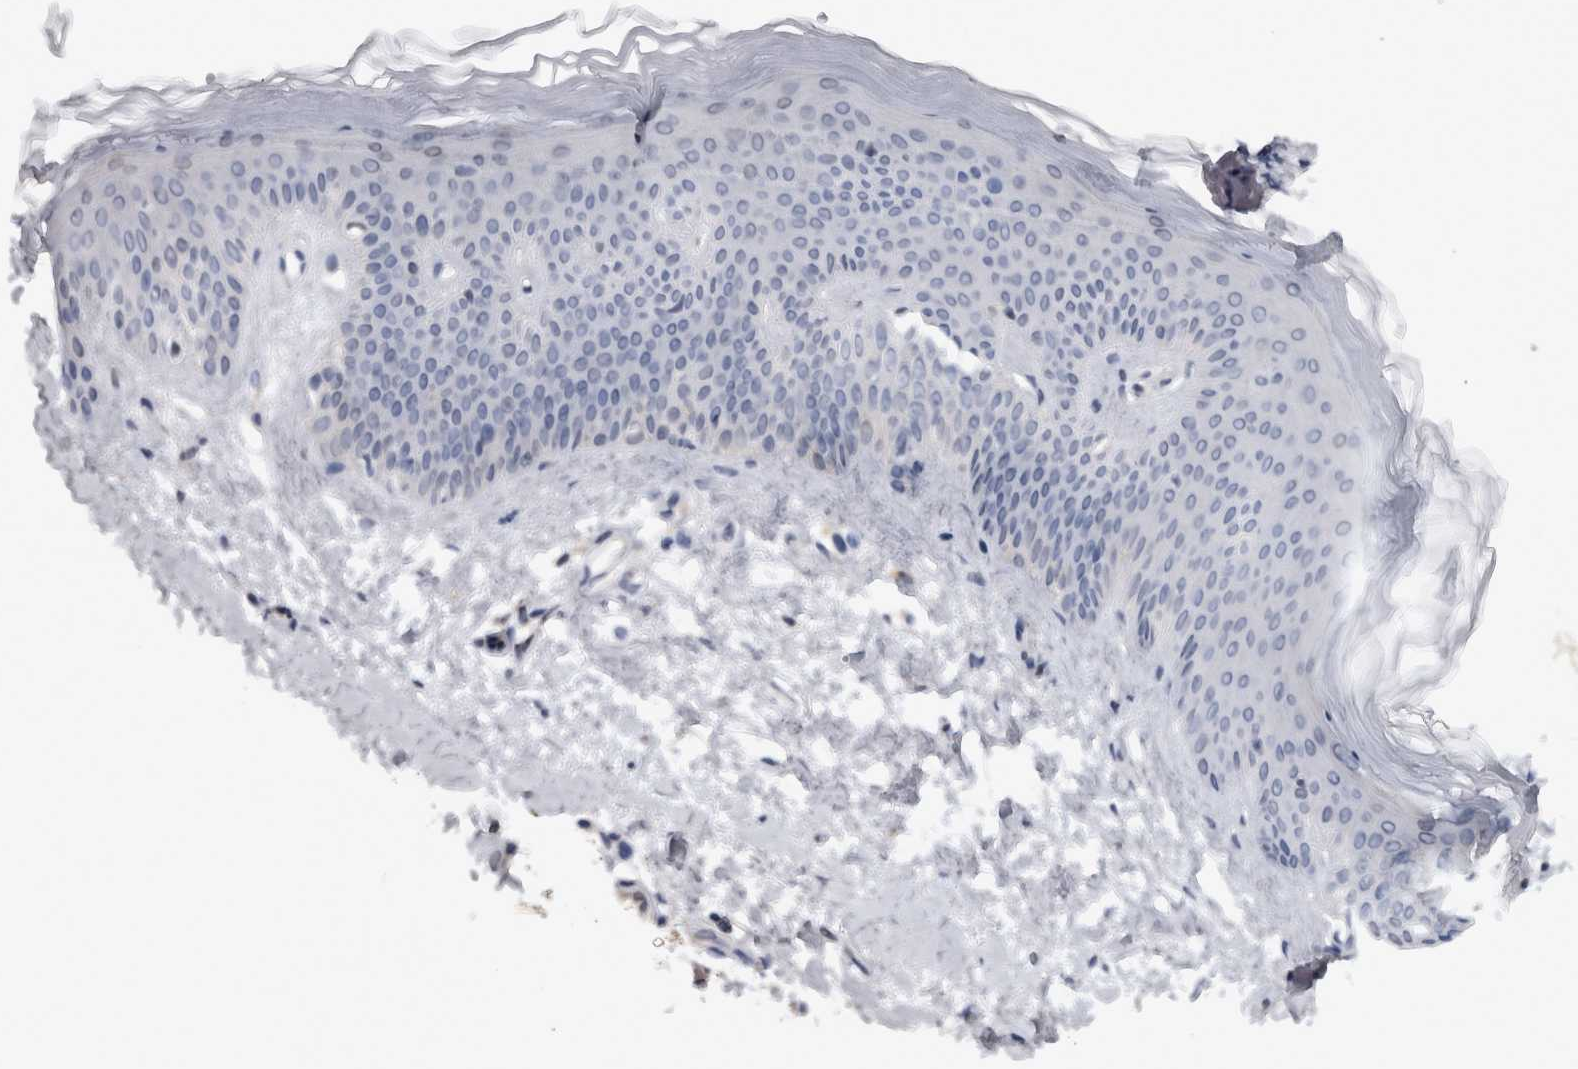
{"staining": {"intensity": "negative", "quantity": "none", "location": "none"}, "tissue": "skin", "cell_type": "Fibroblasts", "image_type": "normal", "snomed": [{"axis": "morphology", "description": "Normal tissue, NOS"}, {"axis": "morphology", "description": "Malignant melanoma, Metastatic site"}, {"axis": "topography", "description": "Skin"}], "caption": "This is a micrograph of immunohistochemistry staining of unremarkable skin, which shows no staining in fibroblasts. (Immunohistochemistry, brightfield microscopy, high magnification).", "gene": "NAPRT", "patient": {"sex": "male", "age": 41}}